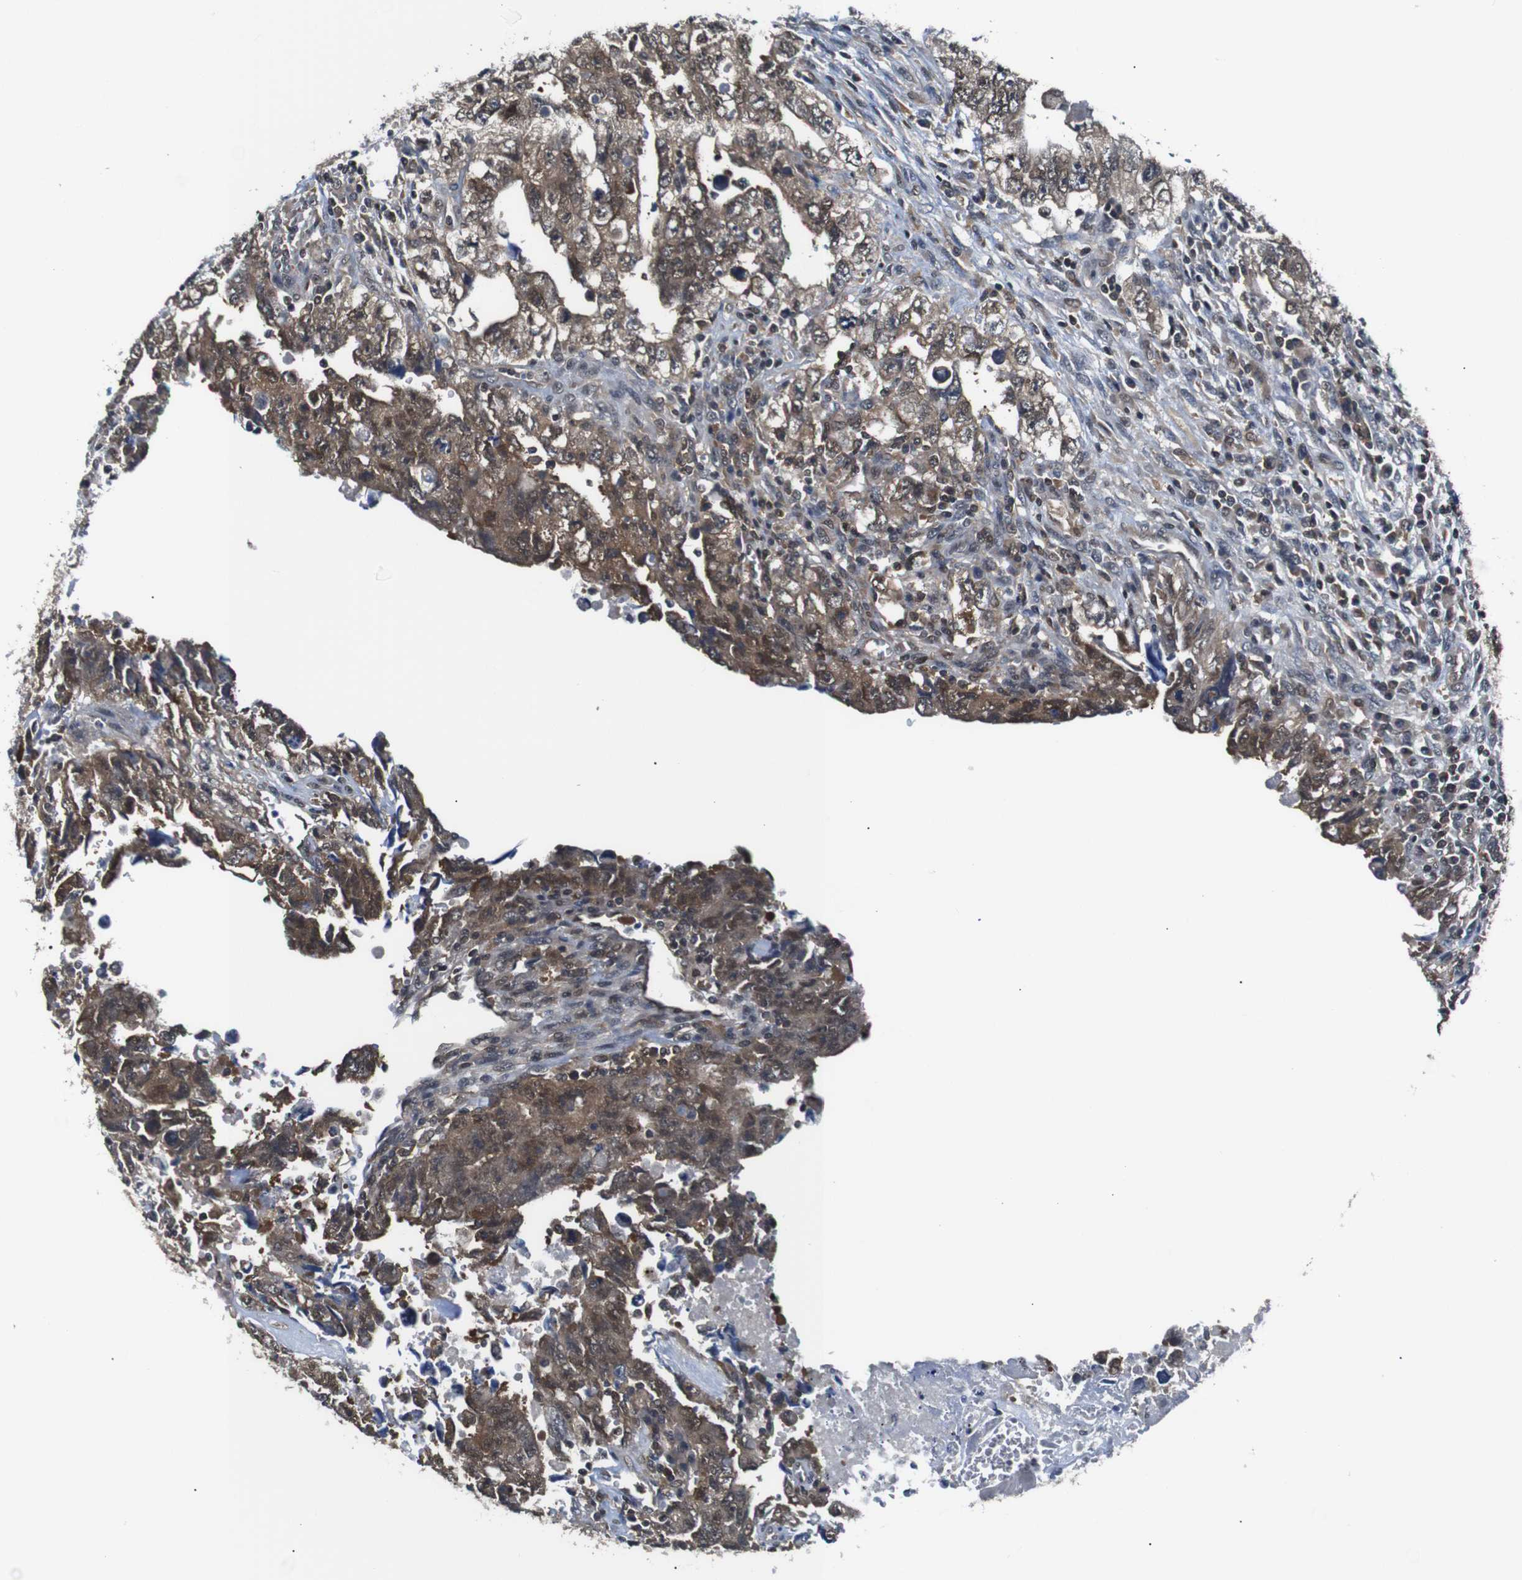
{"staining": {"intensity": "moderate", "quantity": ">75%", "location": "cytoplasmic/membranous,nuclear"}, "tissue": "testis cancer", "cell_type": "Tumor cells", "image_type": "cancer", "snomed": [{"axis": "morphology", "description": "Carcinoma, Embryonal, NOS"}, {"axis": "topography", "description": "Testis"}], "caption": "A histopathology image of embryonal carcinoma (testis) stained for a protein displays moderate cytoplasmic/membranous and nuclear brown staining in tumor cells.", "gene": "UBXN1", "patient": {"sex": "male", "age": 28}}